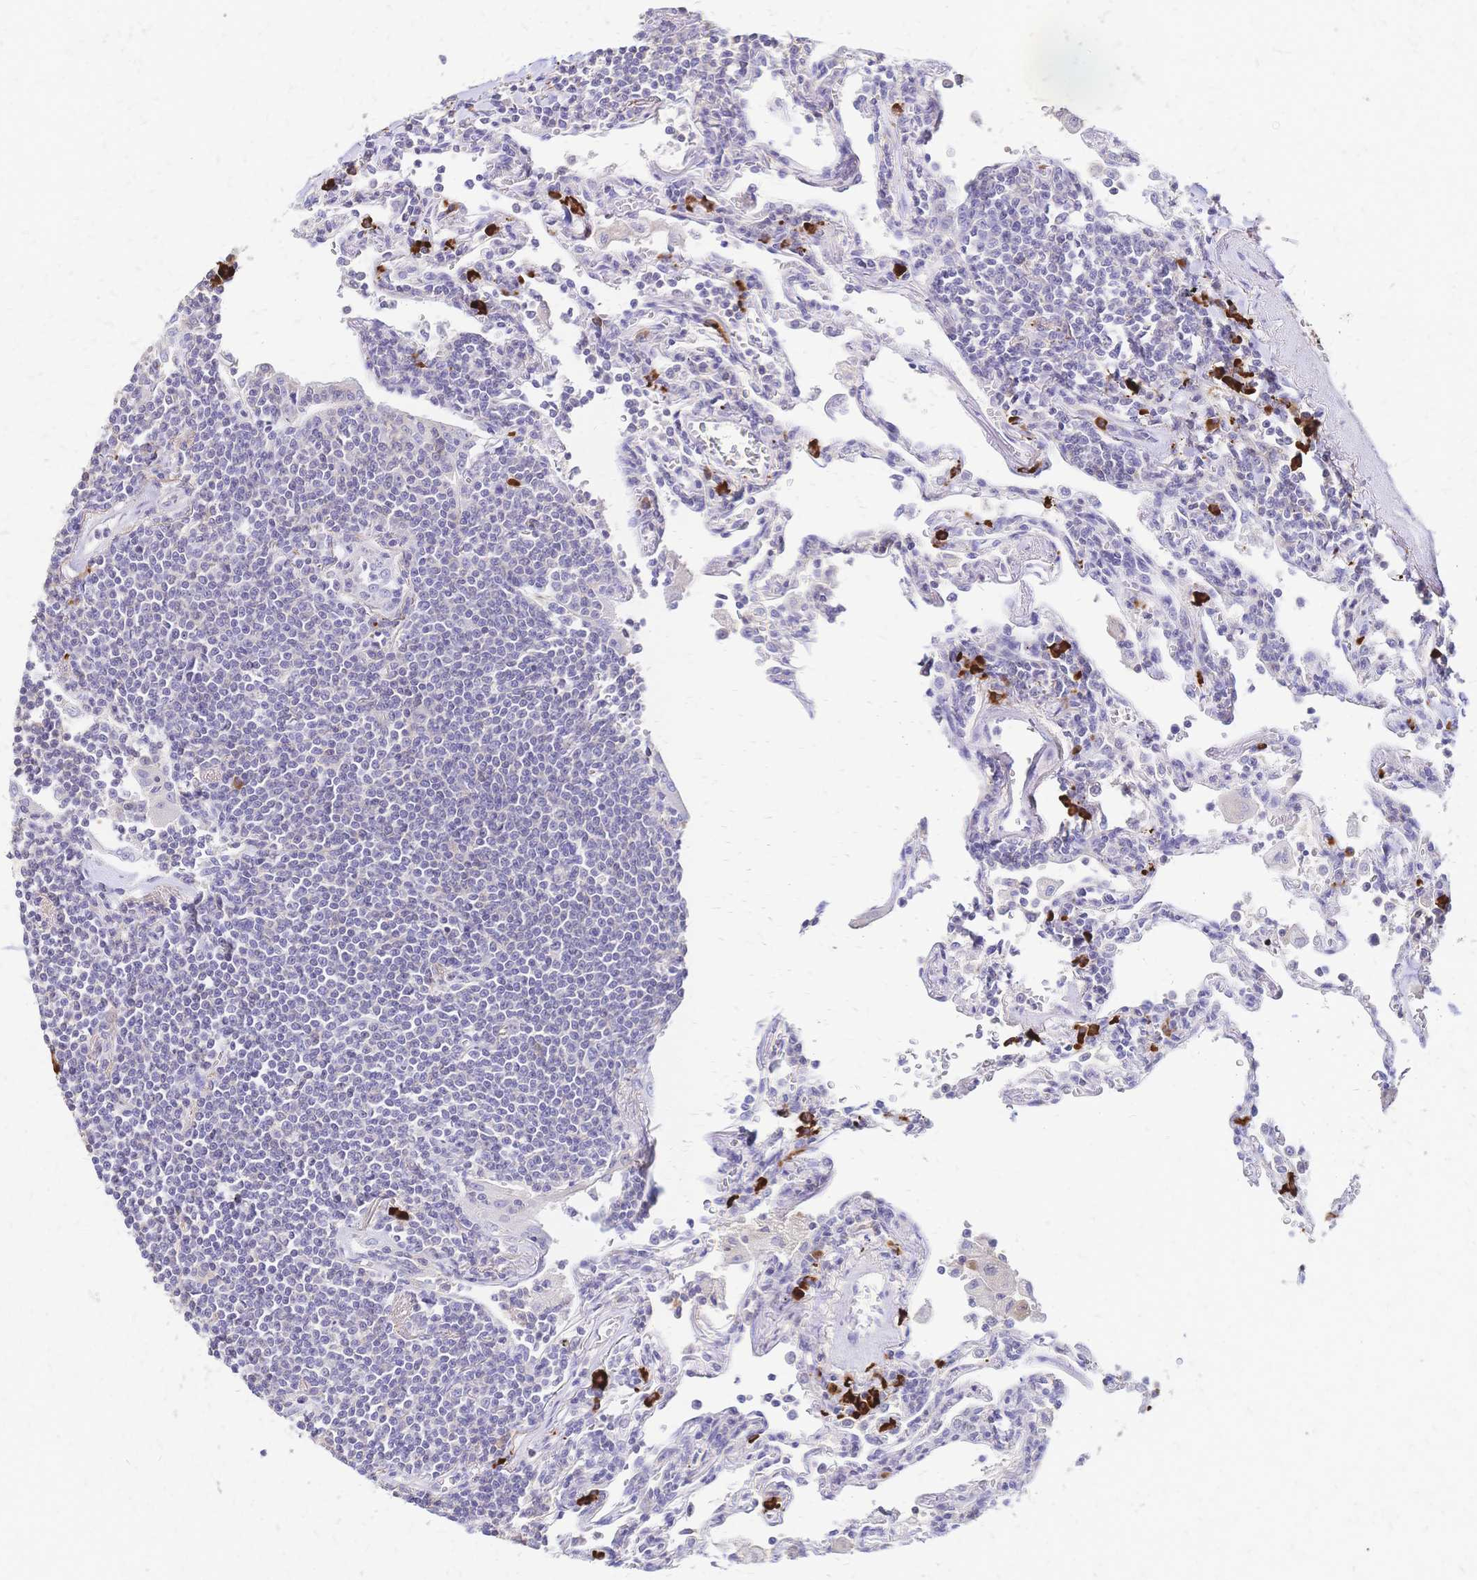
{"staining": {"intensity": "negative", "quantity": "none", "location": "none"}, "tissue": "lymphoma", "cell_type": "Tumor cells", "image_type": "cancer", "snomed": [{"axis": "morphology", "description": "Malignant lymphoma, non-Hodgkin's type, Low grade"}, {"axis": "topography", "description": "Lung"}], "caption": "Immunohistochemical staining of low-grade malignant lymphoma, non-Hodgkin's type exhibits no significant positivity in tumor cells. (DAB immunohistochemistry with hematoxylin counter stain).", "gene": "IL2RA", "patient": {"sex": "female", "age": 71}}